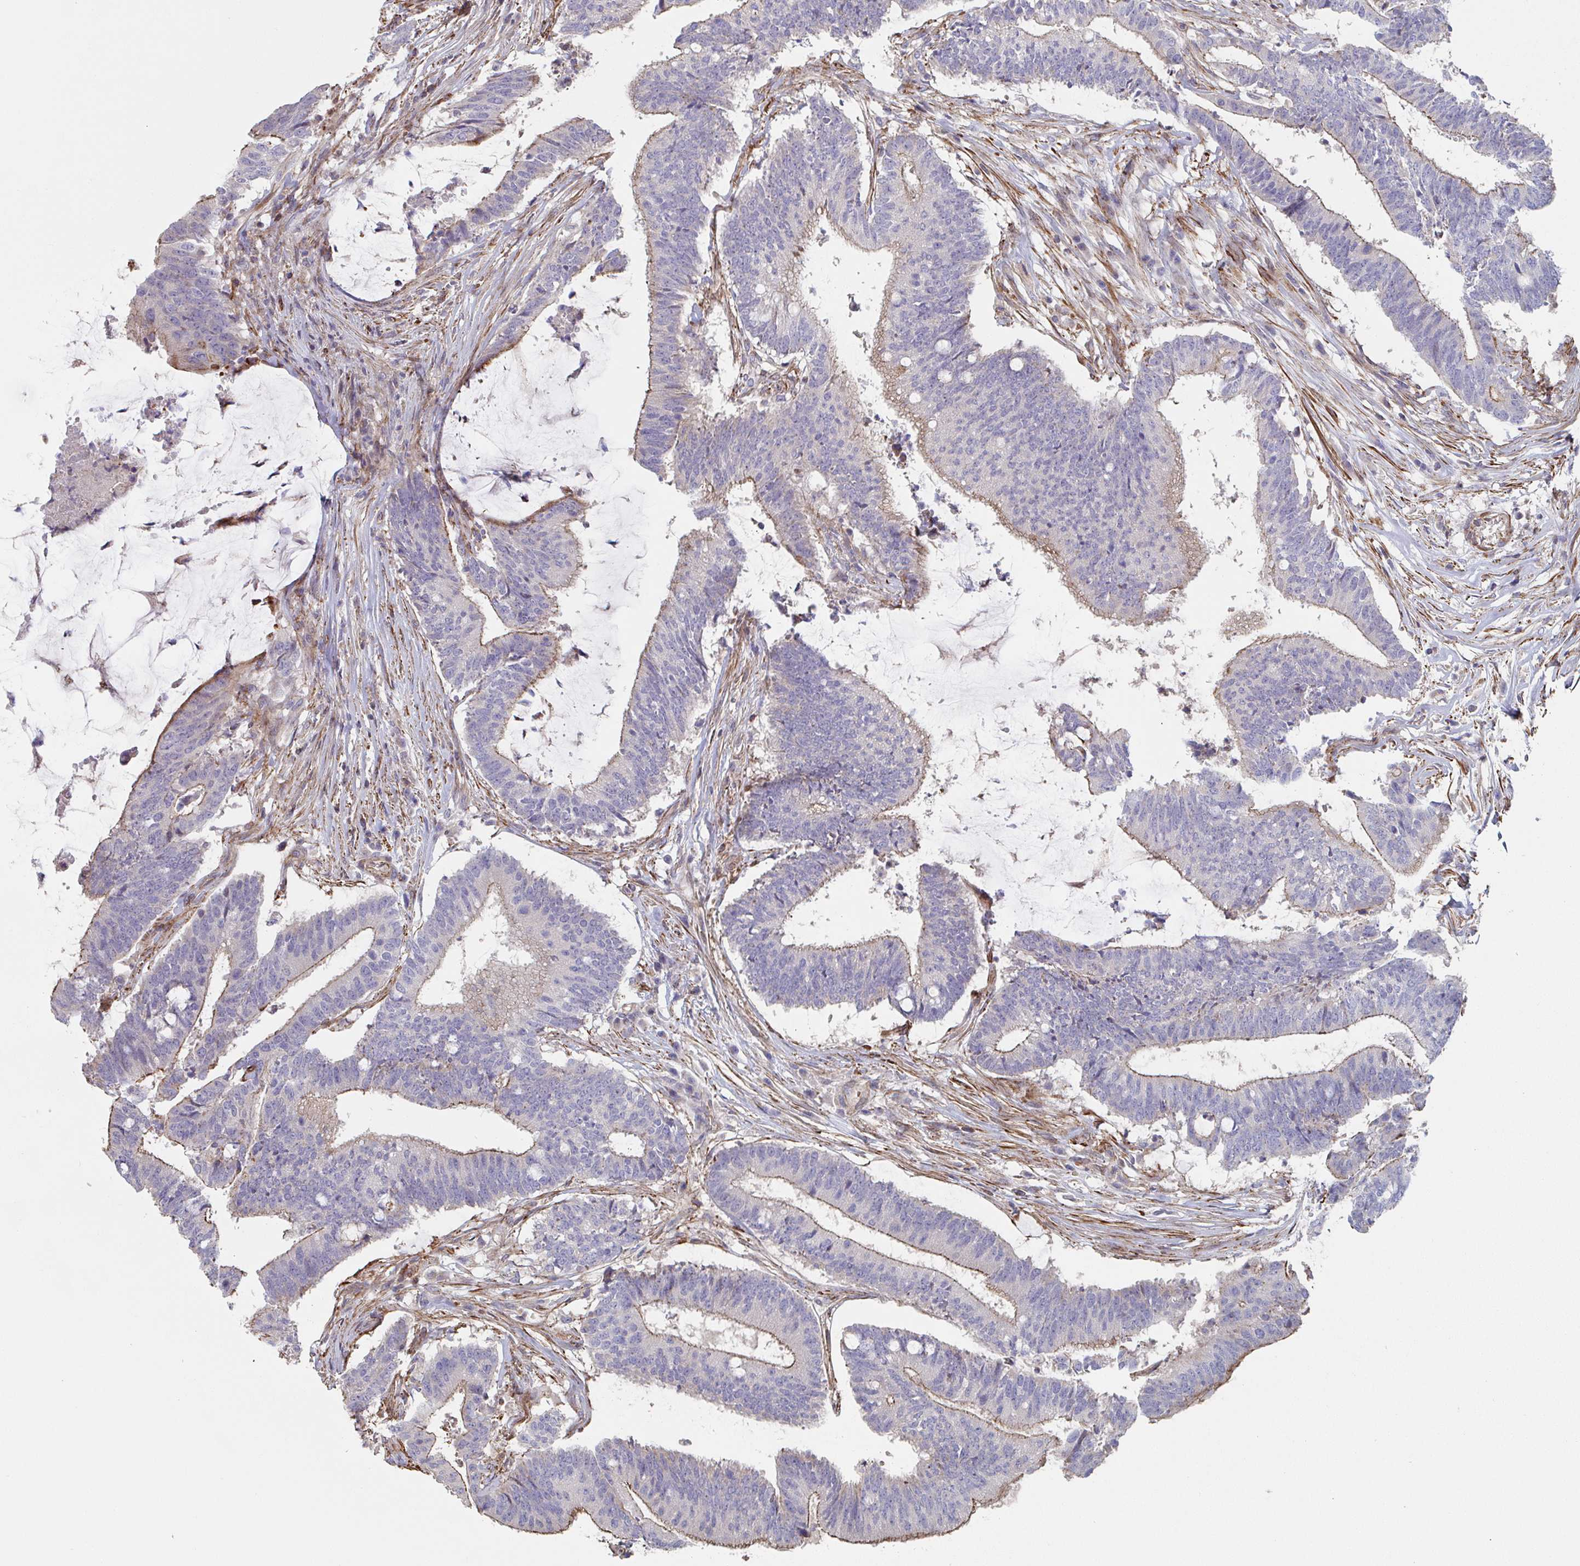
{"staining": {"intensity": "moderate", "quantity": "25%-75%", "location": "cytoplasmic/membranous"}, "tissue": "colorectal cancer", "cell_type": "Tumor cells", "image_type": "cancer", "snomed": [{"axis": "morphology", "description": "Adenocarcinoma, NOS"}, {"axis": "topography", "description": "Colon"}], "caption": "Human colorectal adenocarcinoma stained with a protein marker shows moderate staining in tumor cells.", "gene": "FZD2", "patient": {"sex": "female", "age": 43}}